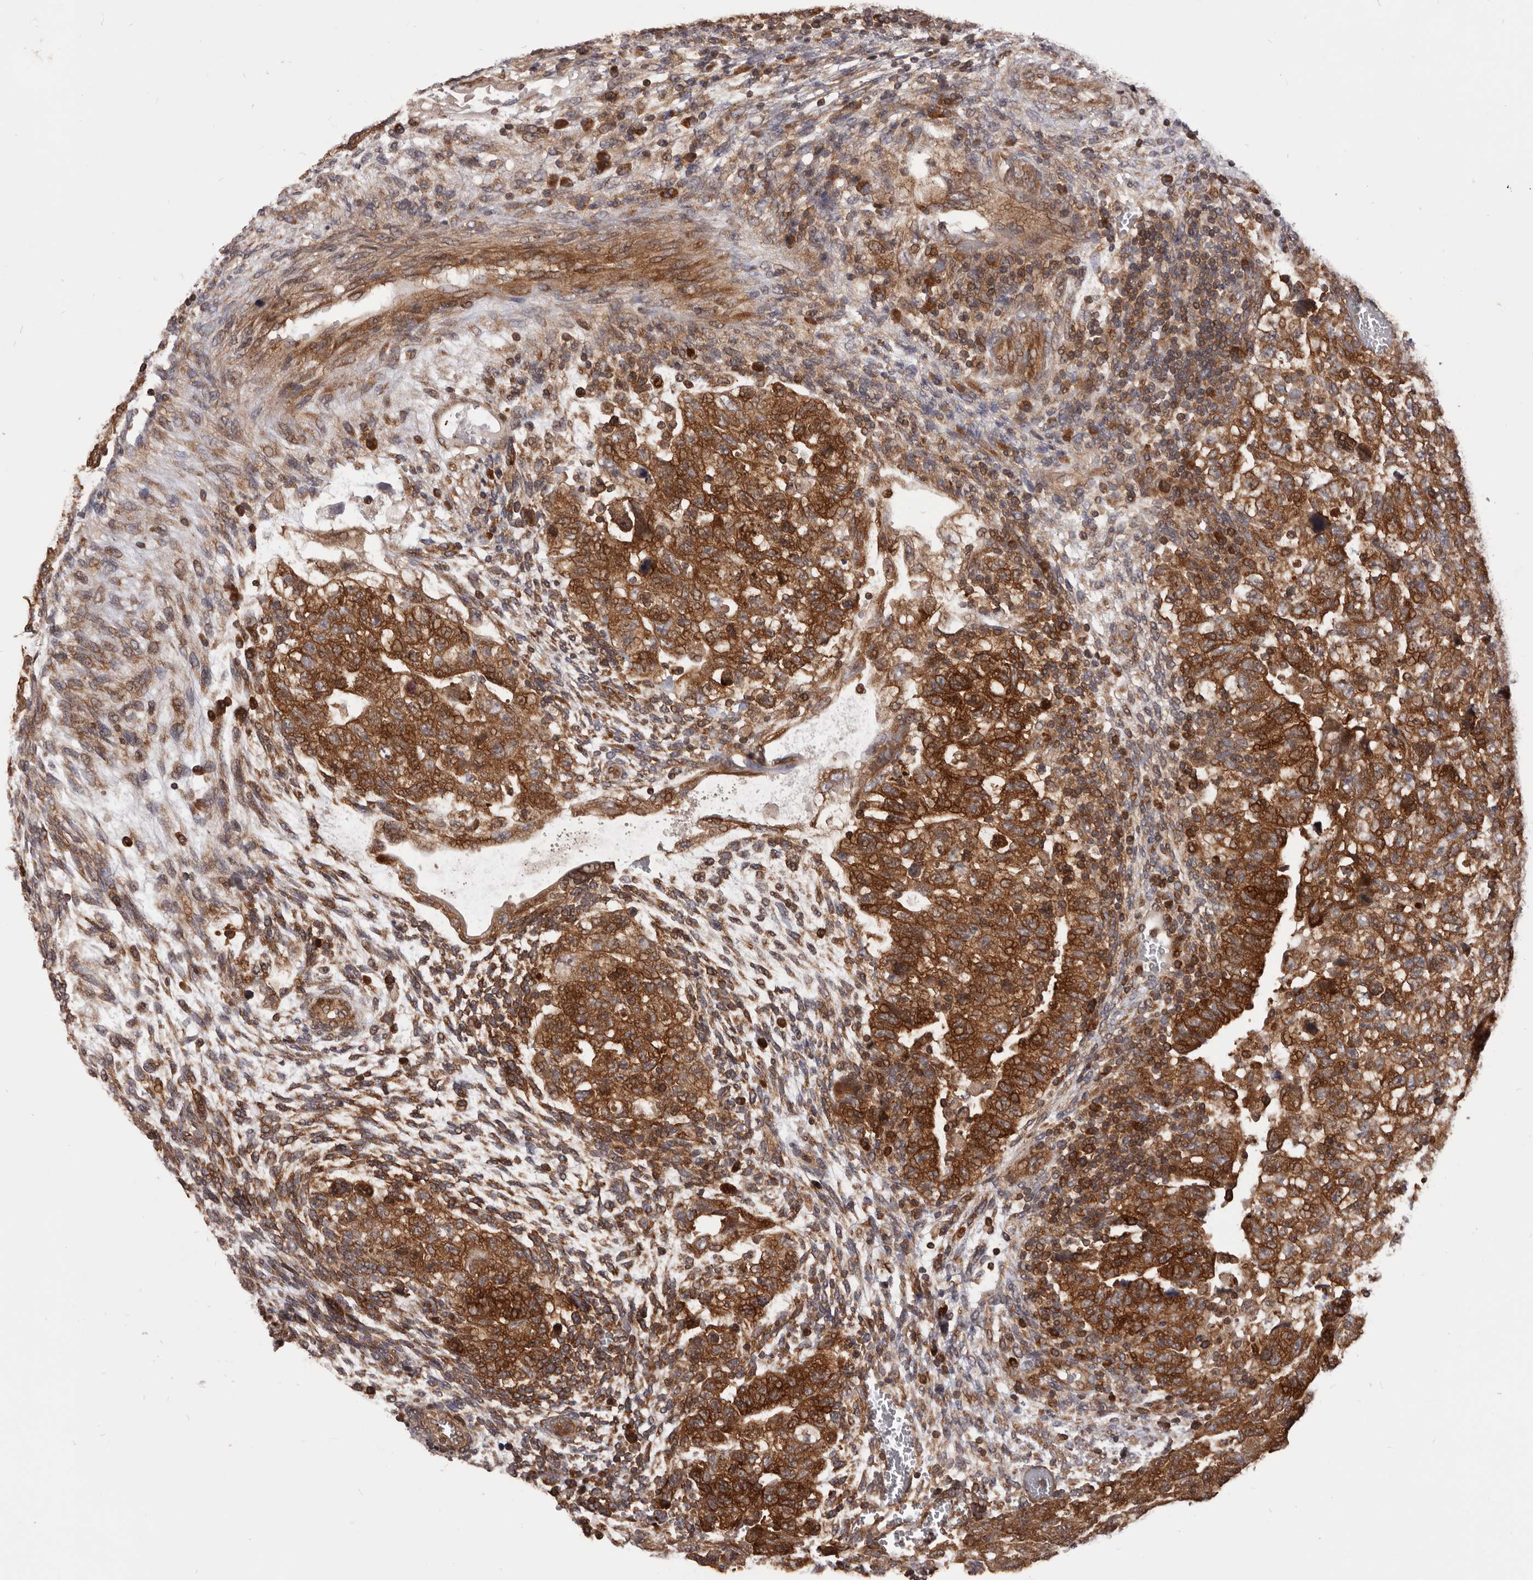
{"staining": {"intensity": "strong", "quantity": ">75%", "location": "cytoplasmic/membranous"}, "tissue": "testis cancer", "cell_type": "Tumor cells", "image_type": "cancer", "snomed": [{"axis": "morphology", "description": "Carcinoma, Embryonal, NOS"}, {"axis": "topography", "description": "Testis"}], "caption": "Immunohistochemical staining of human testis cancer reveals strong cytoplasmic/membranous protein expression in about >75% of tumor cells. Immunohistochemistry (ihc) stains the protein of interest in brown and the nuclei are stained blue.", "gene": "HBS1L", "patient": {"sex": "male", "age": 36}}